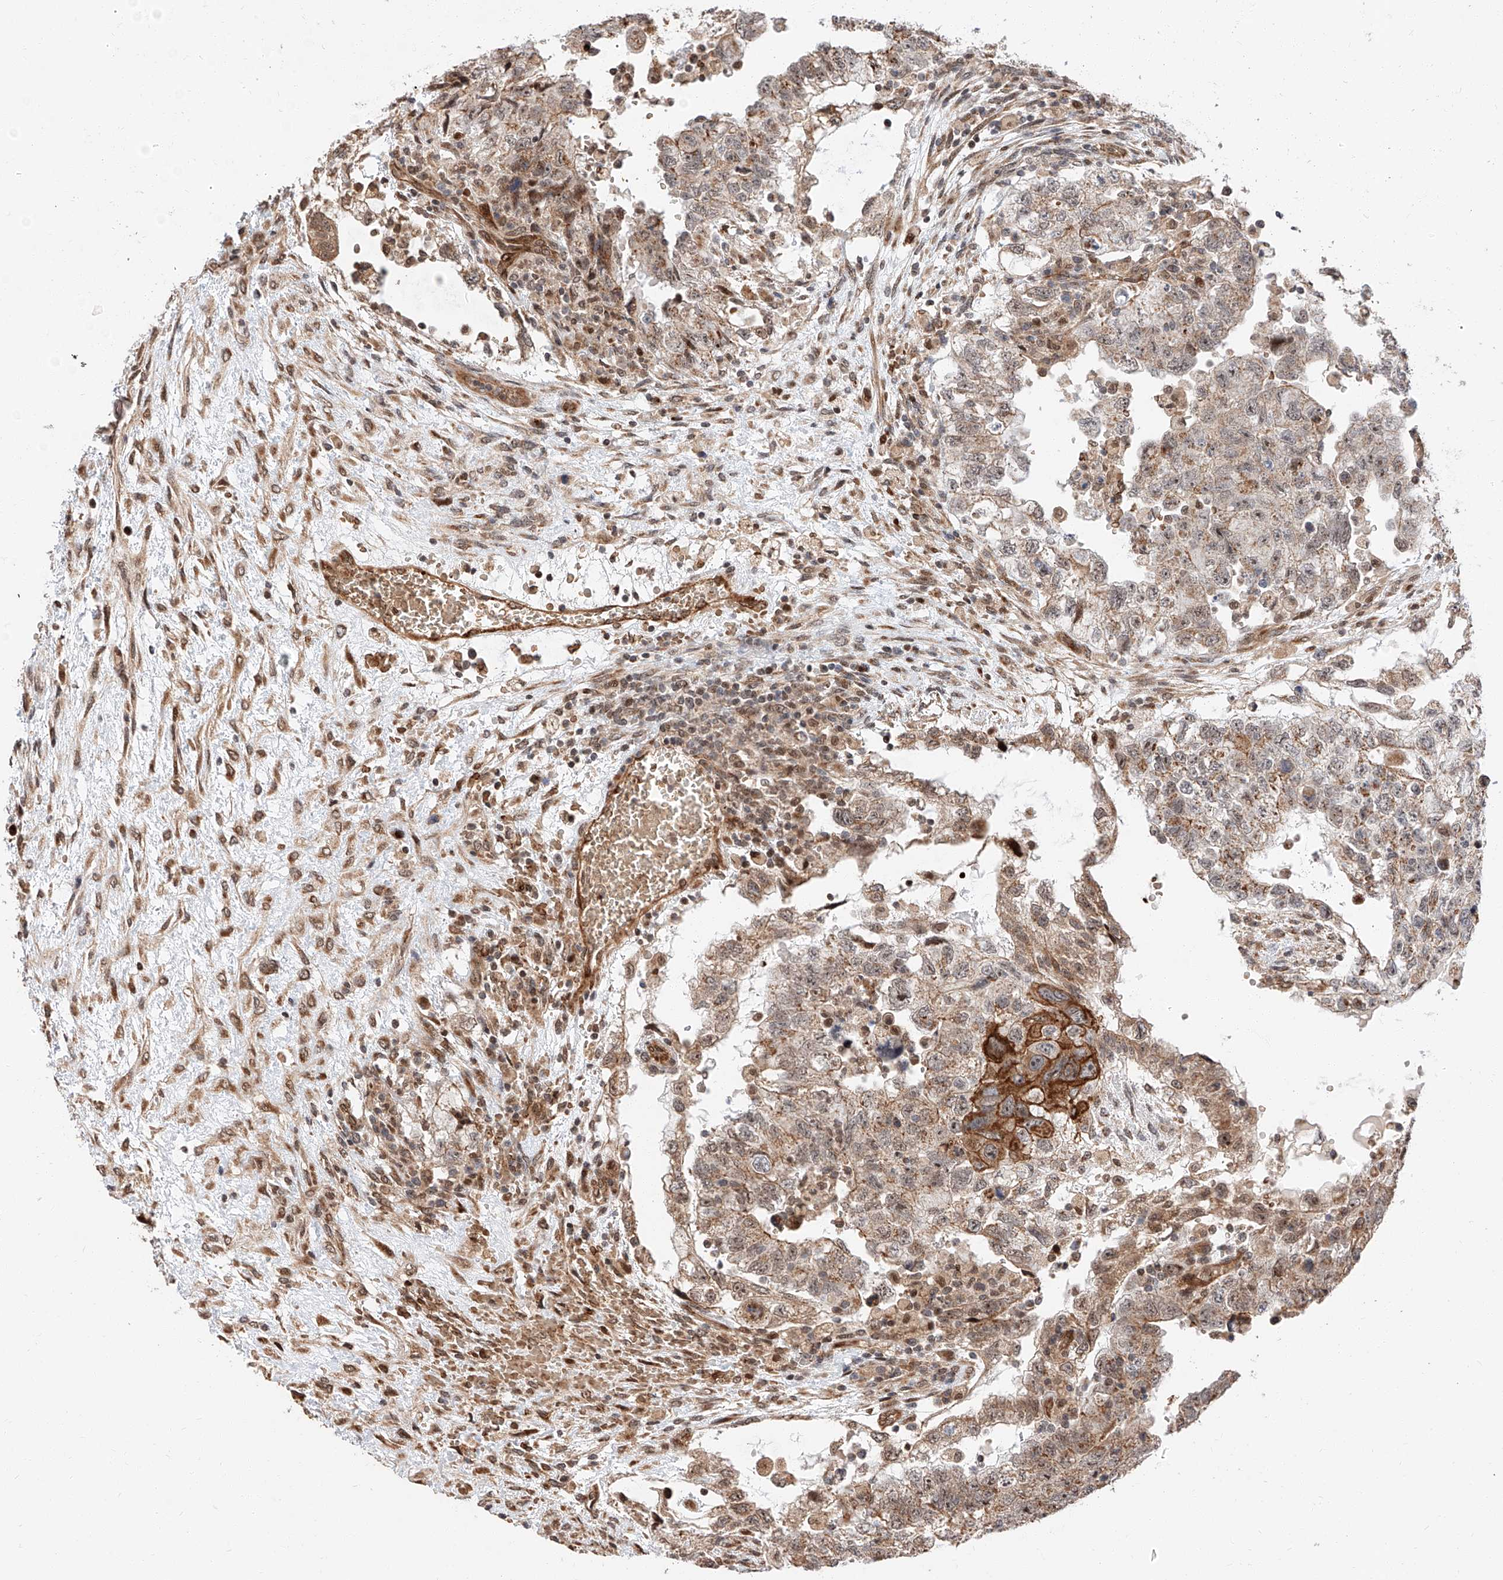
{"staining": {"intensity": "moderate", "quantity": "25%-75%", "location": "cytoplasmic/membranous"}, "tissue": "testis cancer", "cell_type": "Tumor cells", "image_type": "cancer", "snomed": [{"axis": "morphology", "description": "Carcinoma, Embryonal, NOS"}, {"axis": "topography", "description": "Testis"}], "caption": "Embryonal carcinoma (testis) tissue shows moderate cytoplasmic/membranous expression in about 25%-75% of tumor cells, visualized by immunohistochemistry. Immunohistochemistry stains the protein of interest in brown and the nuclei are stained blue.", "gene": "THTPA", "patient": {"sex": "male", "age": 36}}